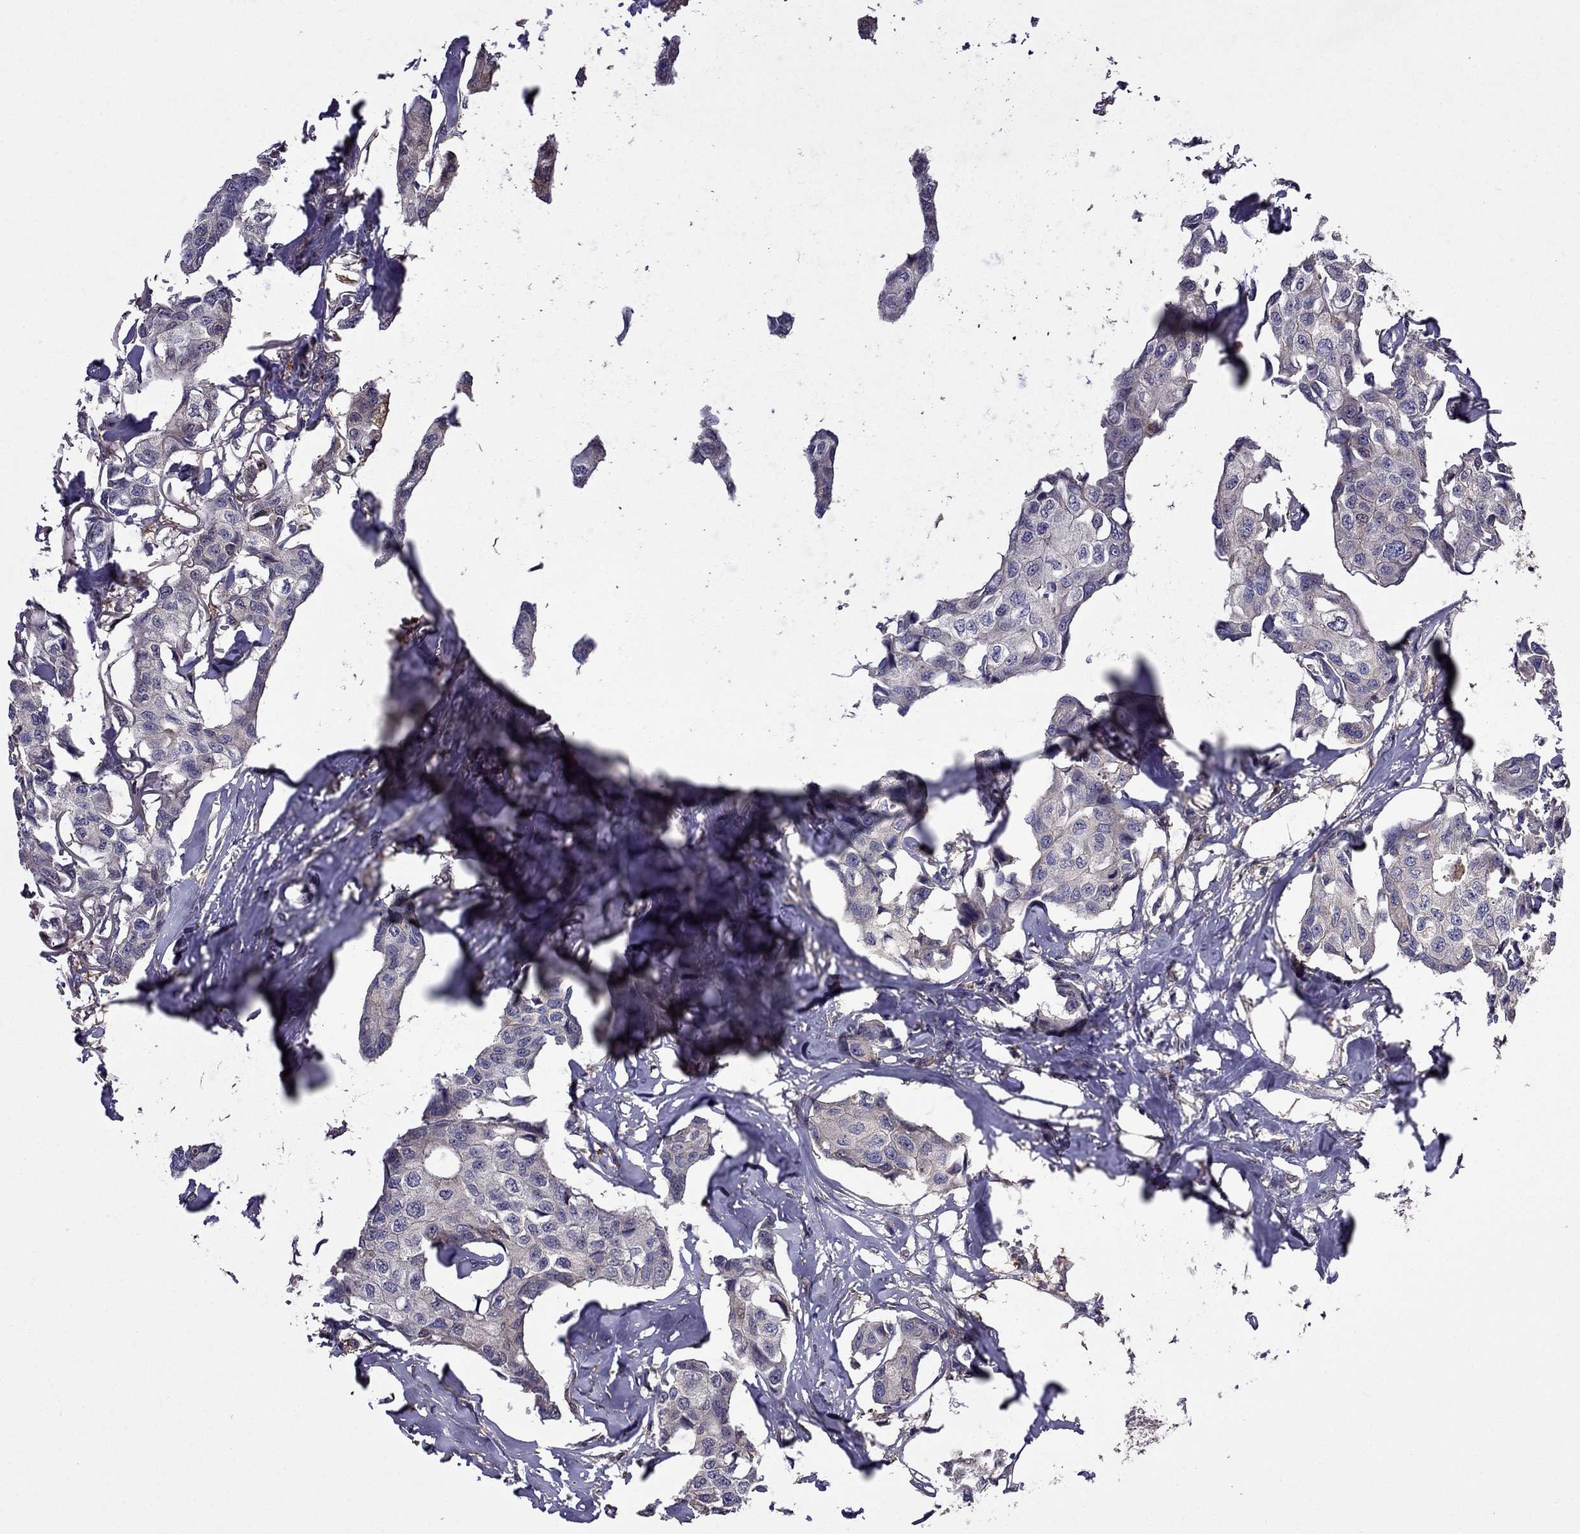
{"staining": {"intensity": "negative", "quantity": "none", "location": "none"}, "tissue": "breast cancer", "cell_type": "Tumor cells", "image_type": "cancer", "snomed": [{"axis": "morphology", "description": "Duct carcinoma"}, {"axis": "topography", "description": "Breast"}], "caption": "High magnification brightfield microscopy of breast cancer (infiltrating ductal carcinoma) stained with DAB (3,3'-diaminobenzidine) (brown) and counterstained with hematoxylin (blue): tumor cells show no significant expression.", "gene": "ITGB1", "patient": {"sex": "female", "age": 80}}